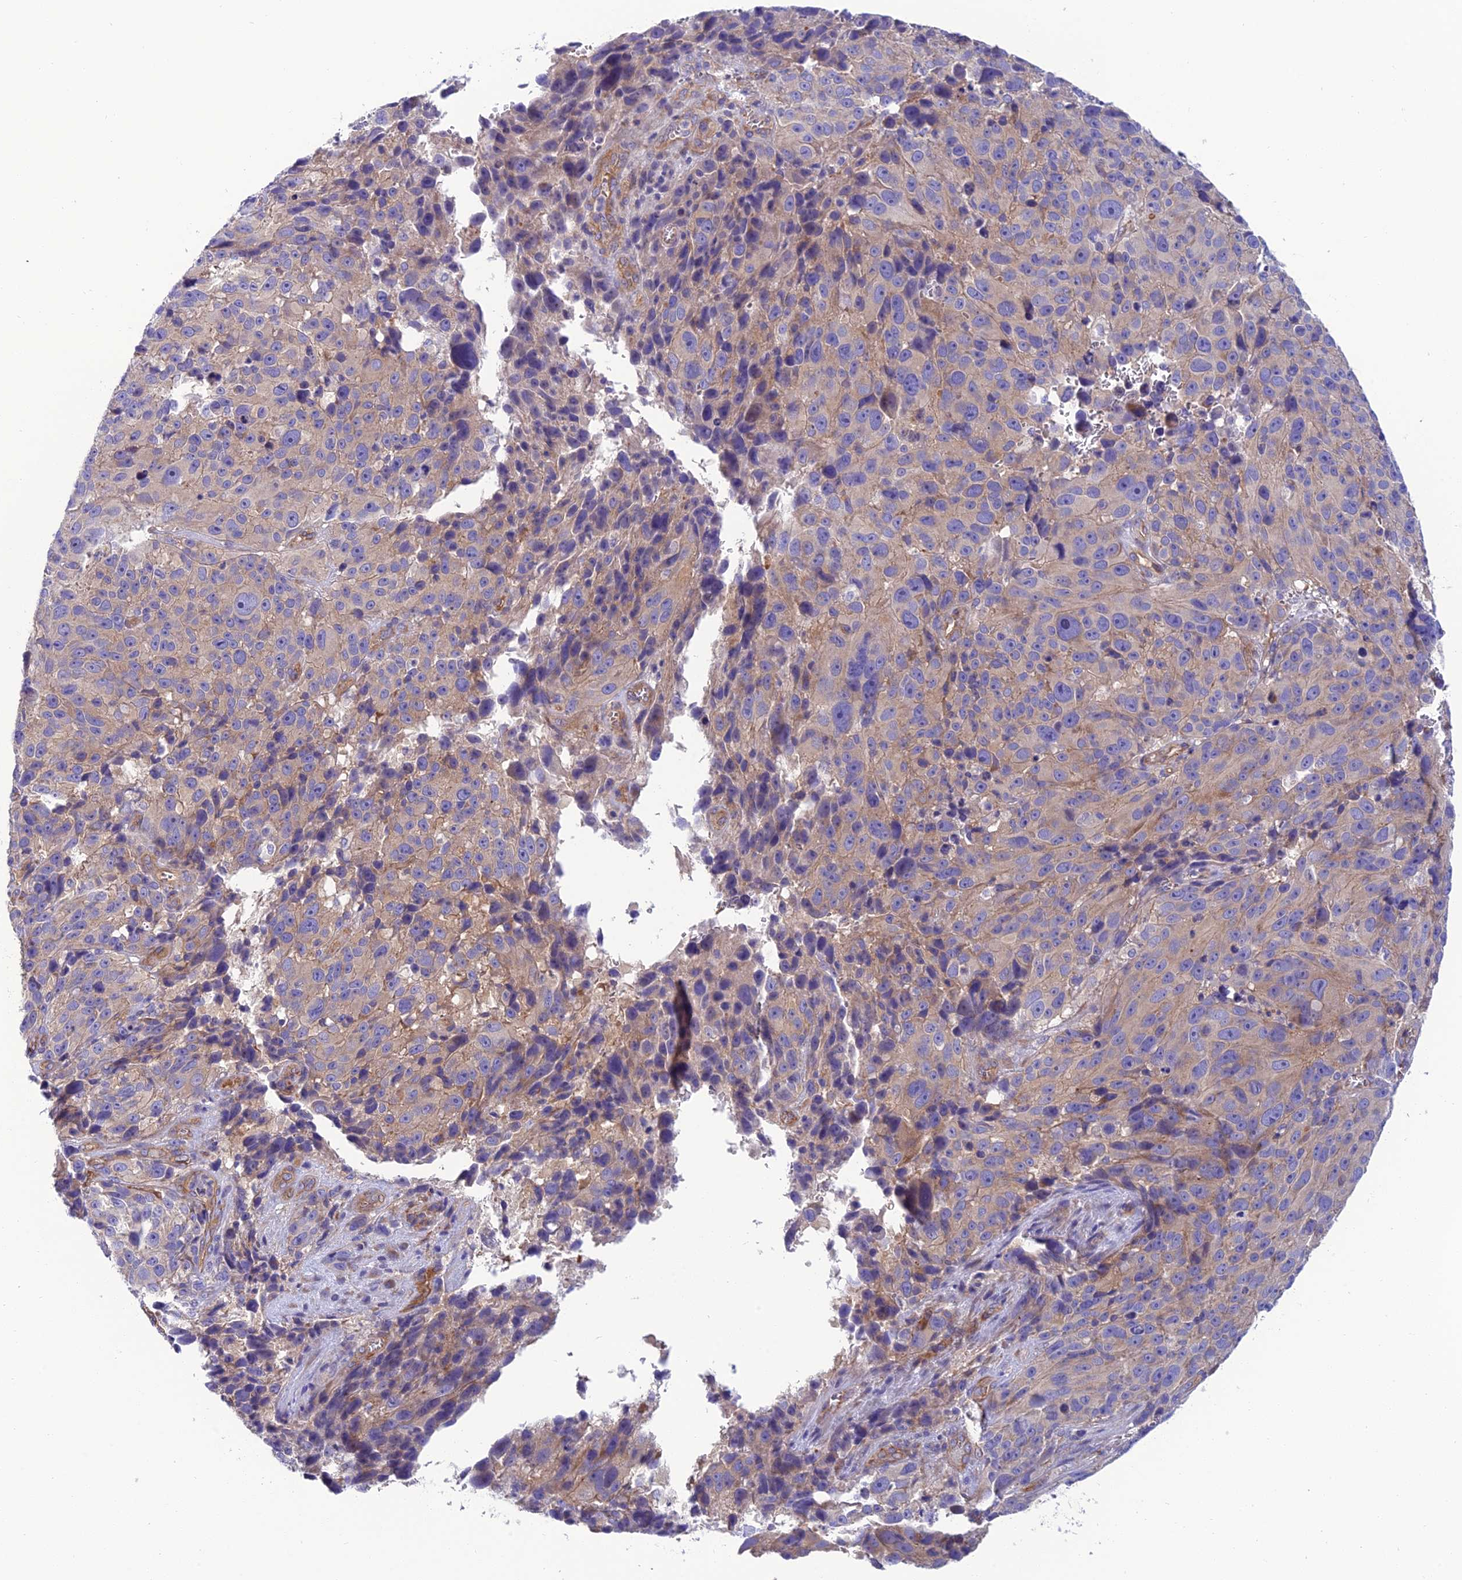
{"staining": {"intensity": "negative", "quantity": "none", "location": "none"}, "tissue": "melanoma", "cell_type": "Tumor cells", "image_type": "cancer", "snomed": [{"axis": "morphology", "description": "Malignant melanoma, NOS"}, {"axis": "topography", "description": "Skin"}], "caption": "Tumor cells show no significant staining in melanoma. (IHC, brightfield microscopy, high magnification).", "gene": "PPFIA3", "patient": {"sex": "male", "age": 84}}